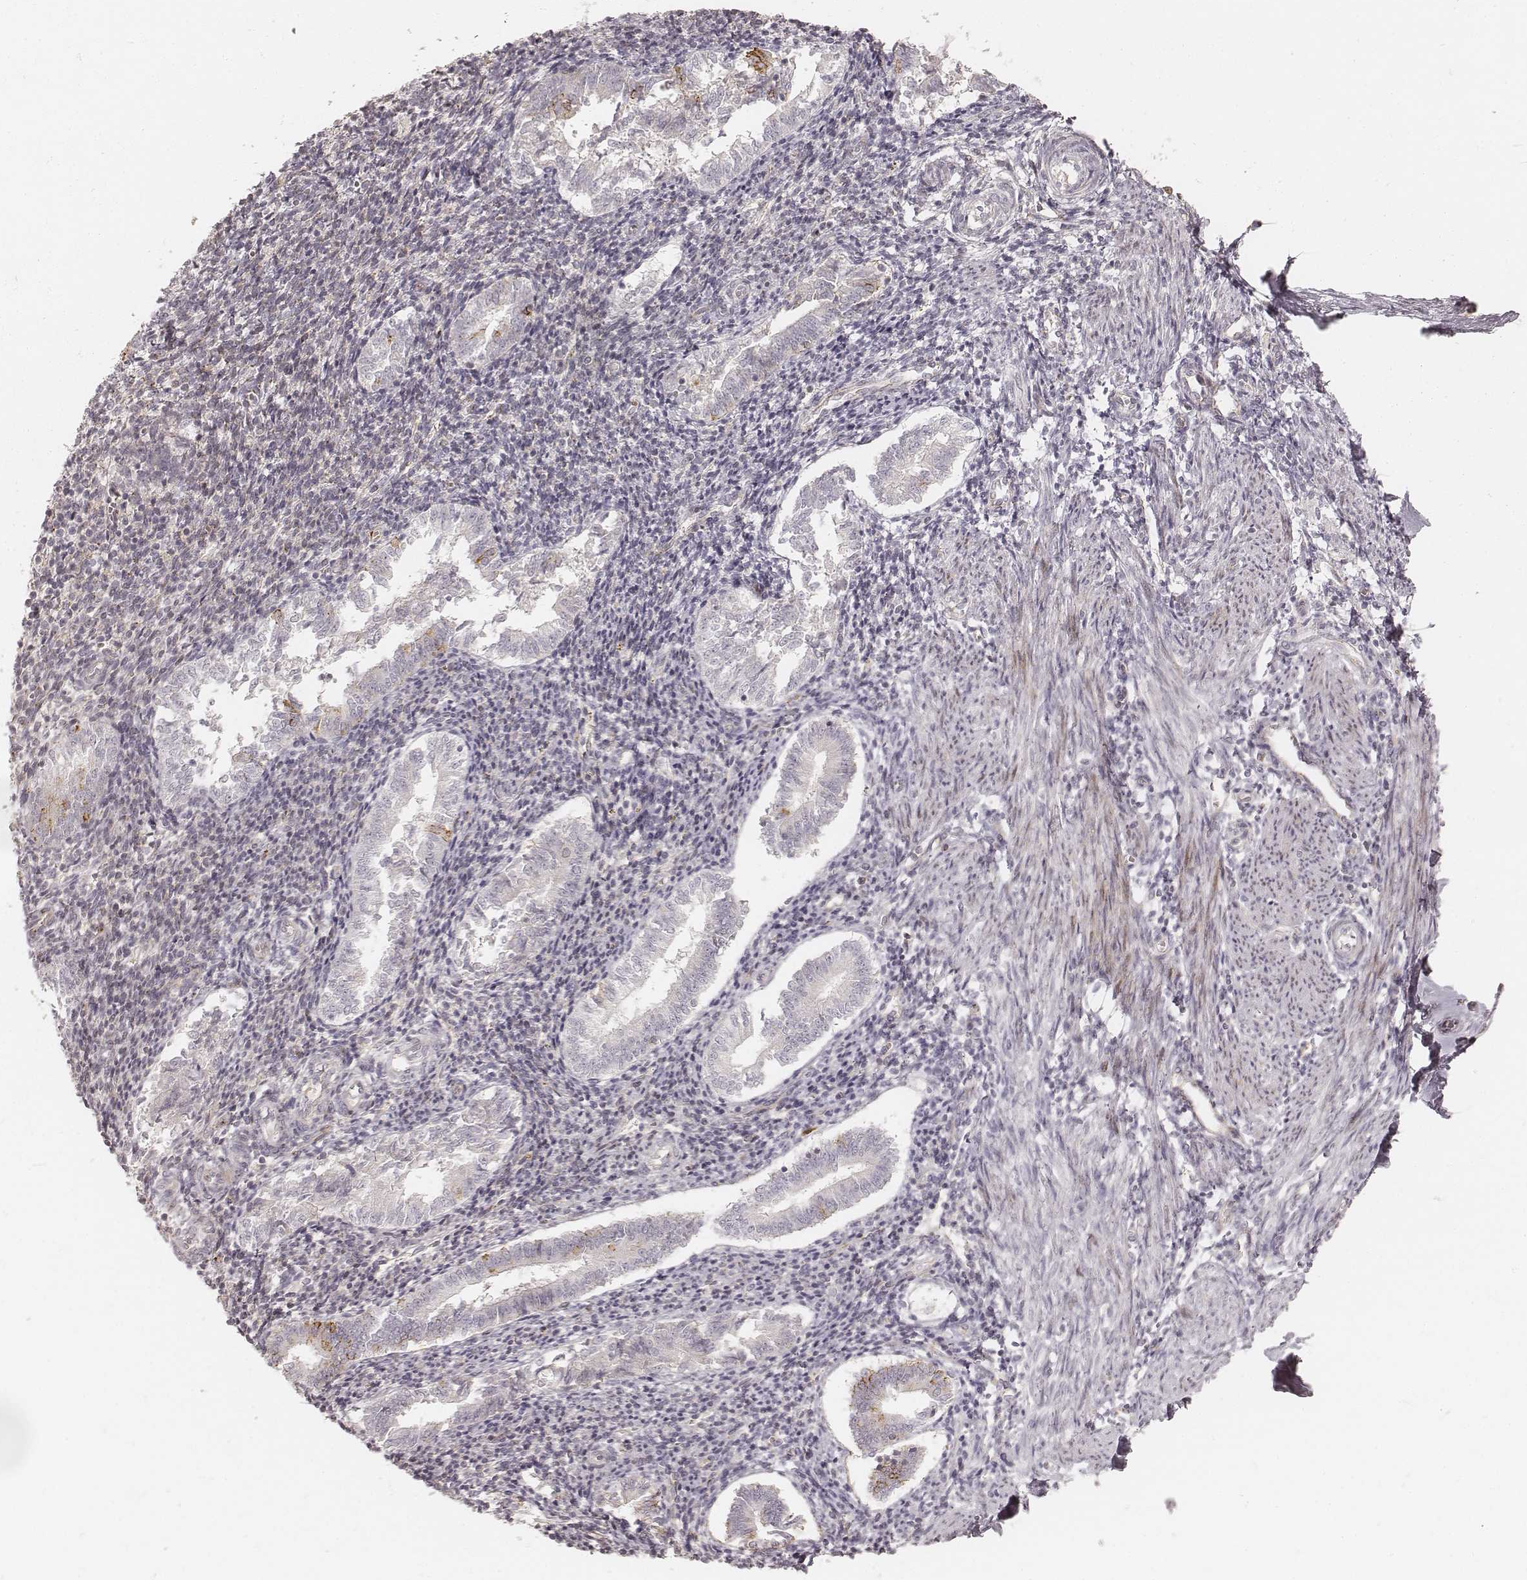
{"staining": {"intensity": "moderate", "quantity": "<25%", "location": "cytoplasmic/membranous"}, "tissue": "endometrium", "cell_type": "Cells in endometrial stroma", "image_type": "normal", "snomed": [{"axis": "morphology", "description": "Normal tissue, NOS"}, {"axis": "topography", "description": "Endometrium"}], "caption": "Endometrium stained with a brown dye displays moderate cytoplasmic/membranous positive positivity in about <25% of cells in endometrial stroma.", "gene": "GORASP2", "patient": {"sex": "female", "age": 25}}